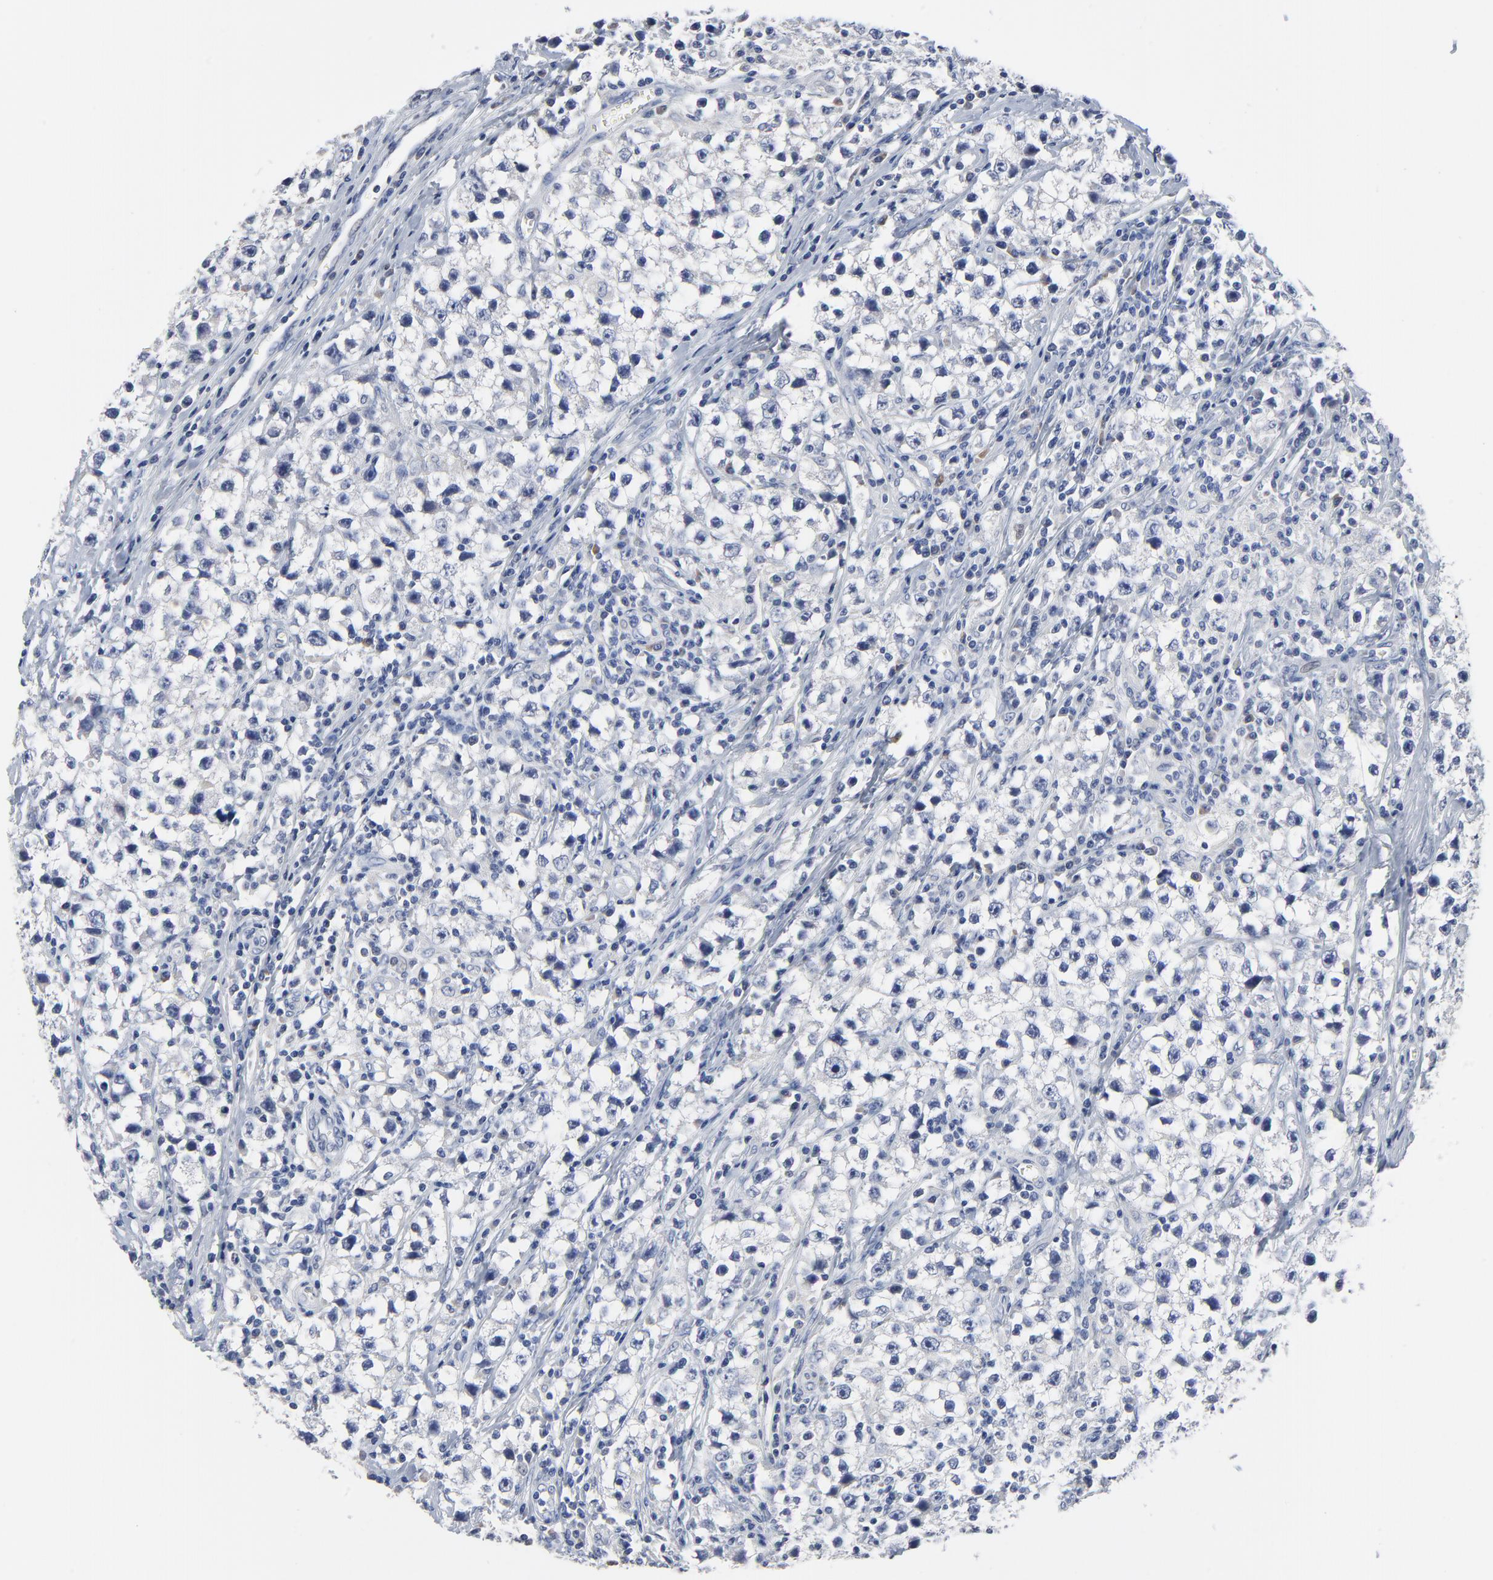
{"staining": {"intensity": "negative", "quantity": "none", "location": "none"}, "tissue": "testis cancer", "cell_type": "Tumor cells", "image_type": "cancer", "snomed": [{"axis": "morphology", "description": "Seminoma, NOS"}, {"axis": "topography", "description": "Testis"}], "caption": "IHC image of neoplastic tissue: testis cancer (seminoma) stained with DAB (3,3'-diaminobenzidine) shows no significant protein positivity in tumor cells. Nuclei are stained in blue.", "gene": "FBXL5", "patient": {"sex": "male", "age": 35}}